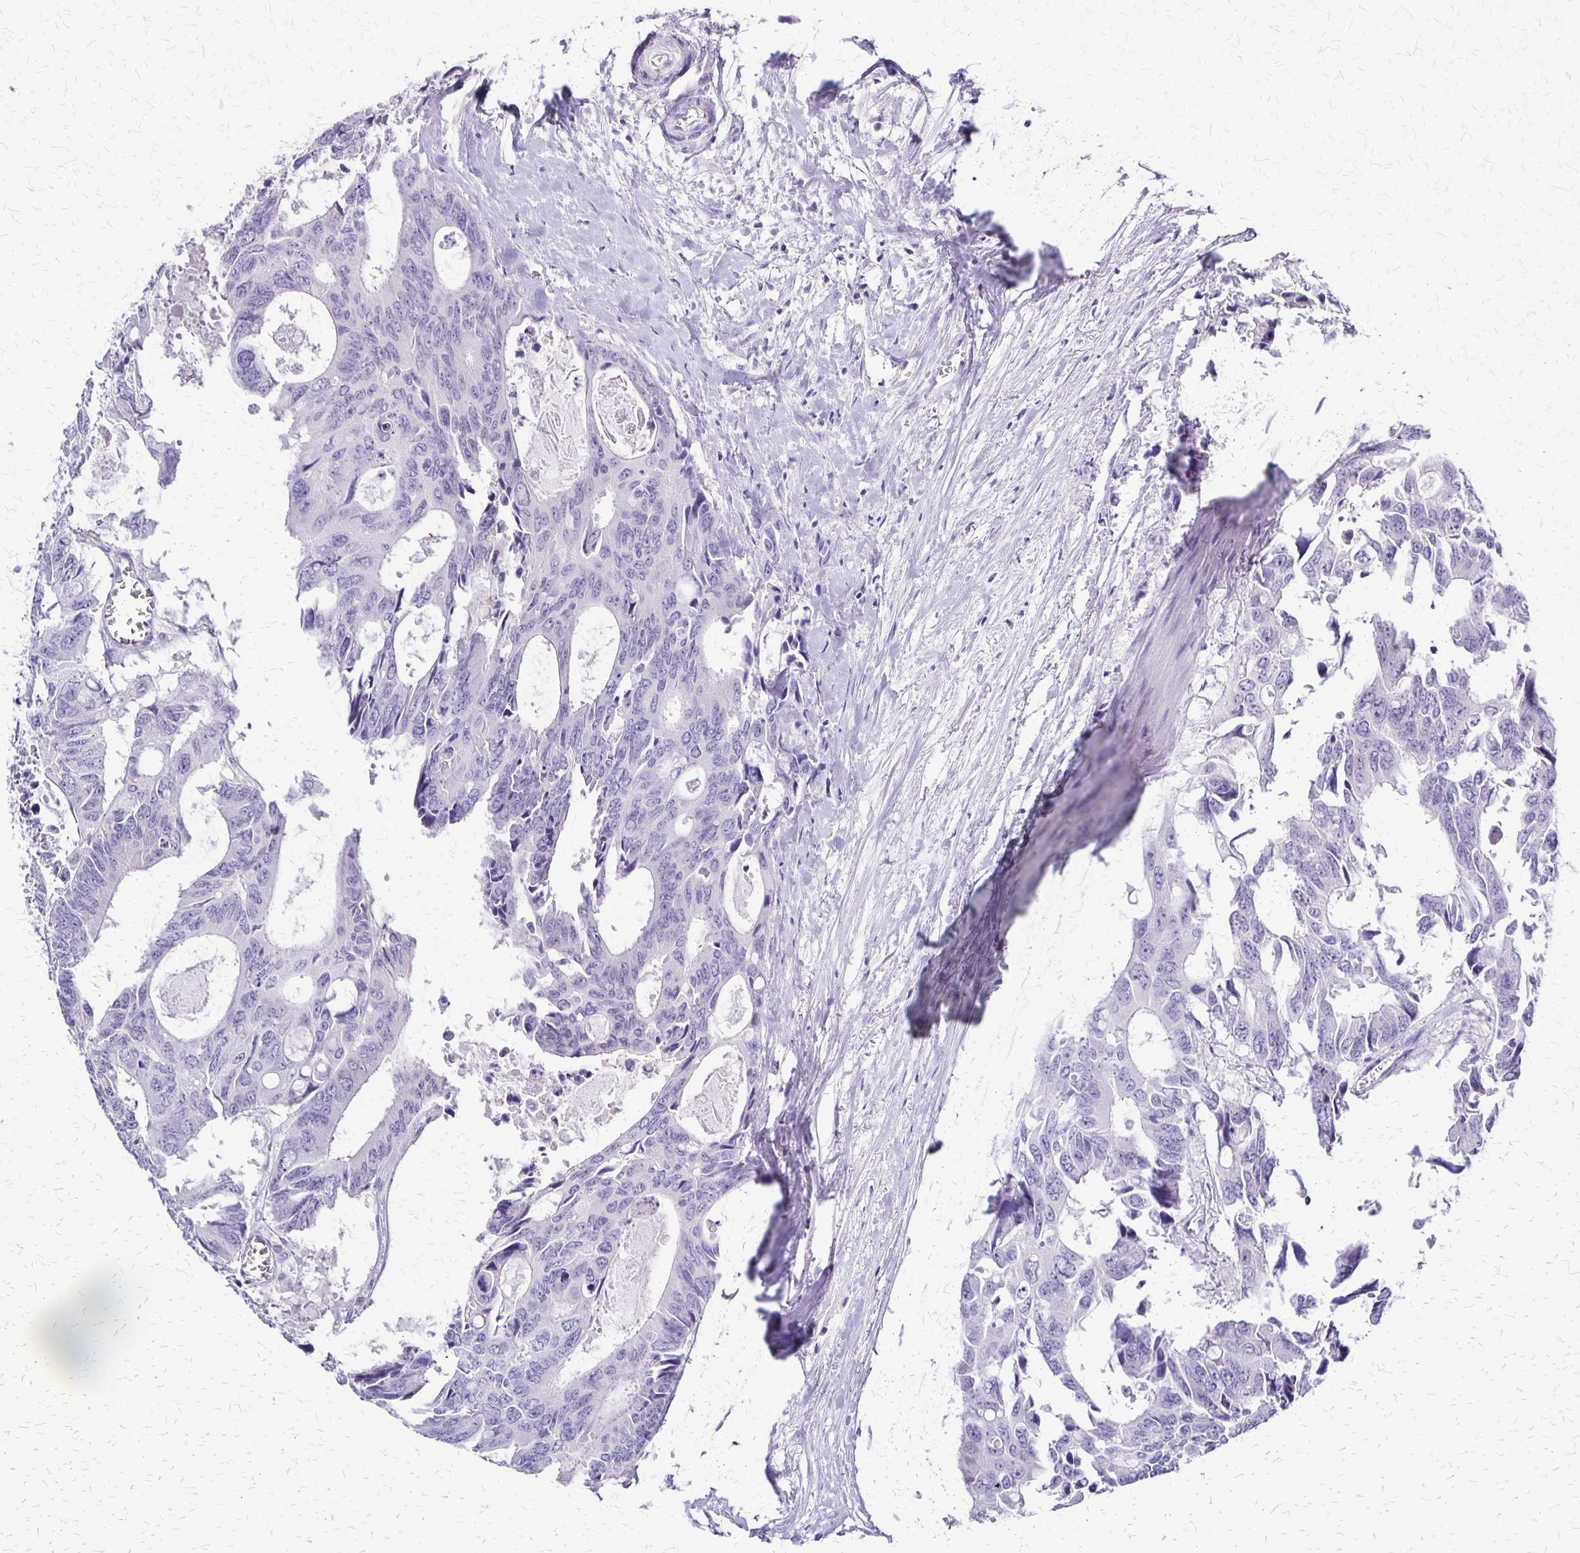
{"staining": {"intensity": "negative", "quantity": "none", "location": "none"}, "tissue": "colorectal cancer", "cell_type": "Tumor cells", "image_type": "cancer", "snomed": [{"axis": "morphology", "description": "Adenocarcinoma, NOS"}, {"axis": "topography", "description": "Rectum"}], "caption": "Image shows no significant protein positivity in tumor cells of colorectal cancer.", "gene": "SI", "patient": {"sex": "male", "age": 76}}